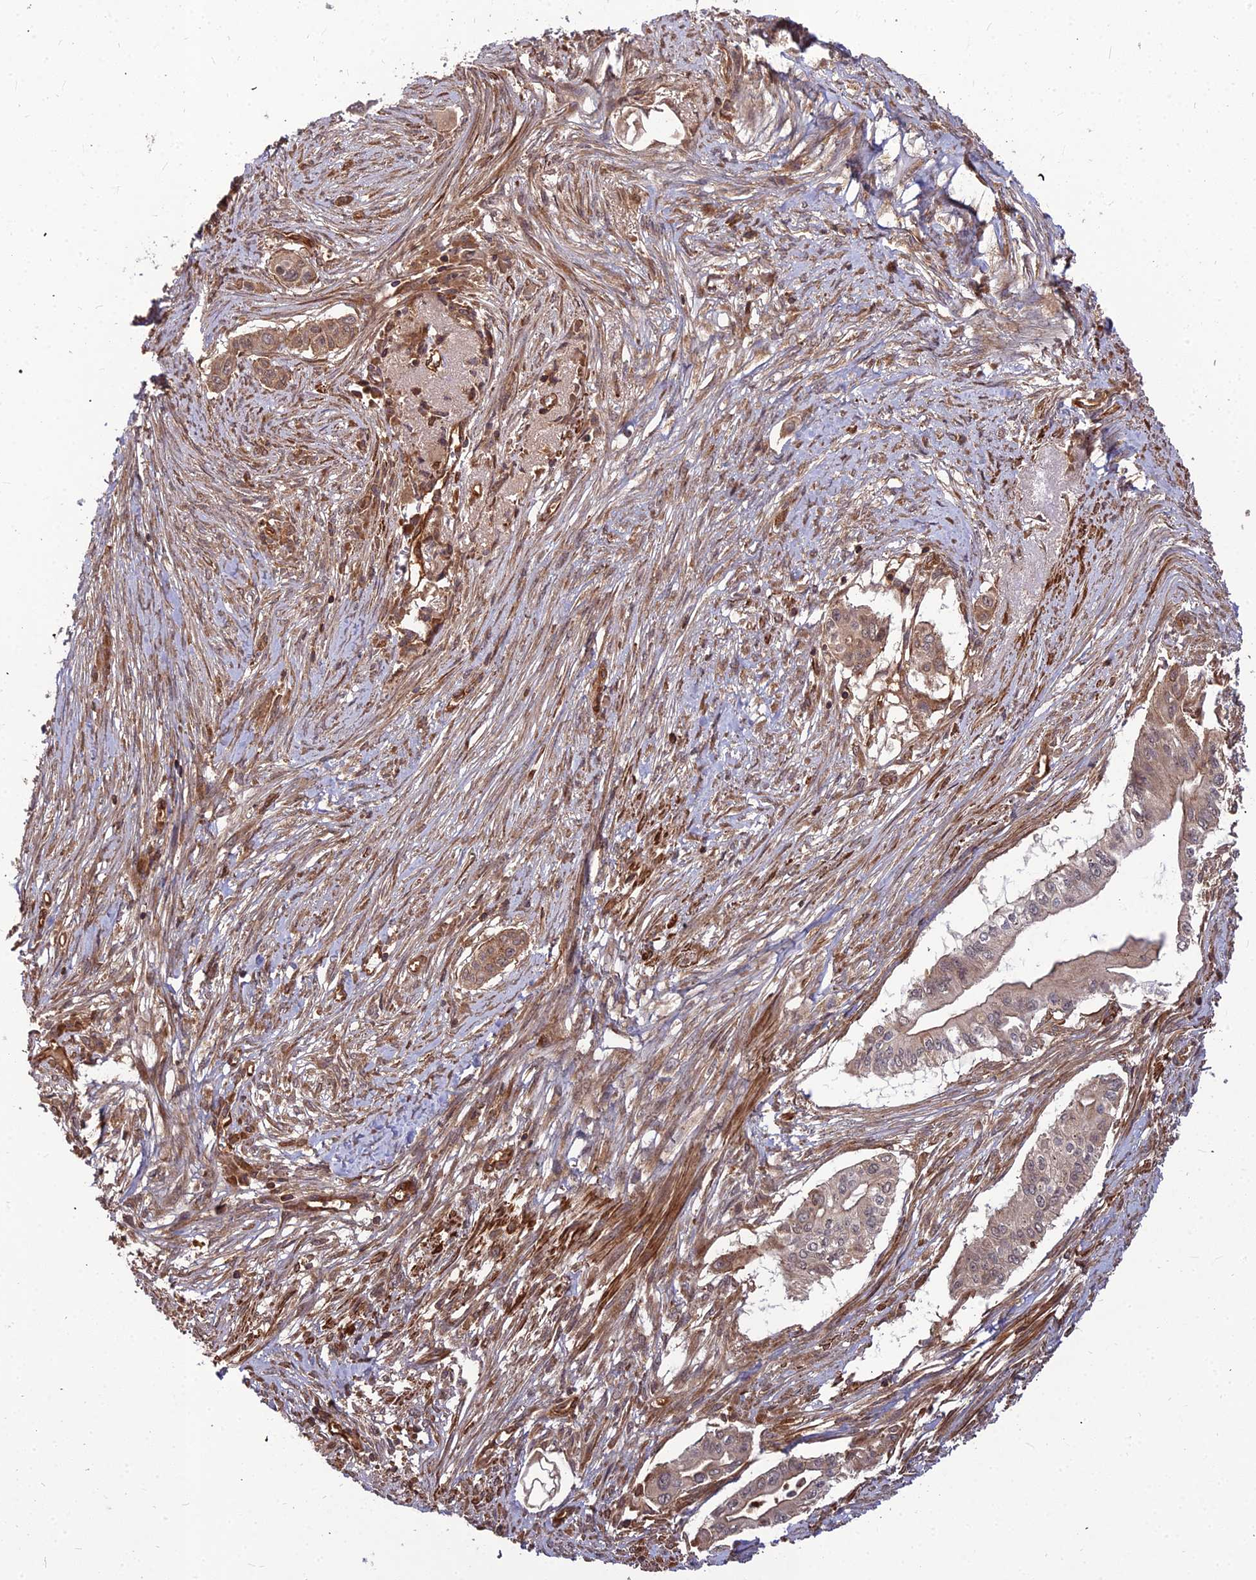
{"staining": {"intensity": "moderate", "quantity": "25%-75%", "location": "cytoplasmic/membranous"}, "tissue": "pancreatic cancer", "cell_type": "Tumor cells", "image_type": "cancer", "snomed": [{"axis": "morphology", "description": "Adenocarcinoma, NOS"}, {"axis": "topography", "description": "Pancreas"}], "caption": "Protein positivity by IHC reveals moderate cytoplasmic/membranous staining in about 25%-75% of tumor cells in pancreatic cancer.", "gene": "ZNF467", "patient": {"sex": "male", "age": 68}}